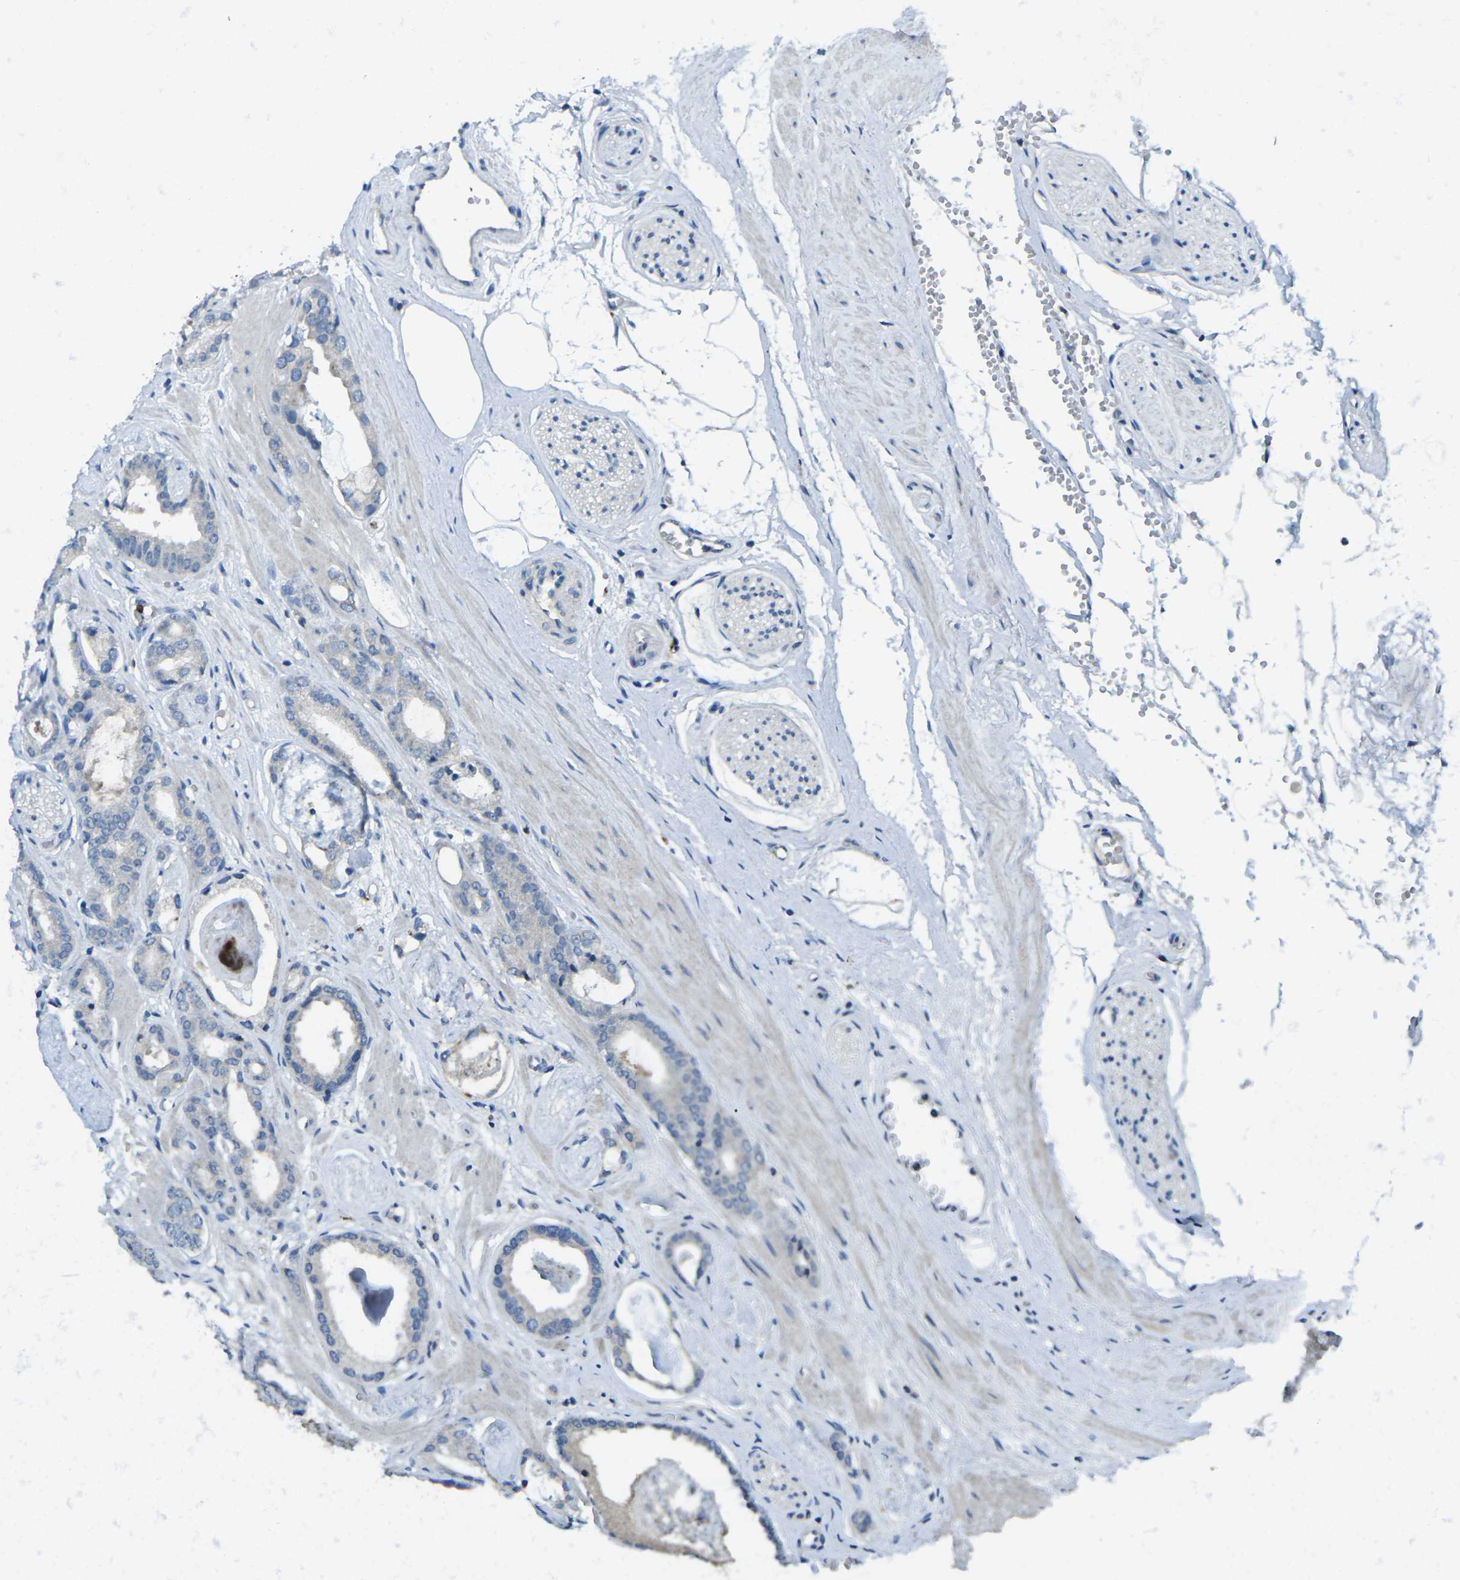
{"staining": {"intensity": "negative", "quantity": "none", "location": "none"}, "tissue": "prostate cancer", "cell_type": "Tumor cells", "image_type": "cancer", "snomed": [{"axis": "morphology", "description": "Adenocarcinoma, Low grade"}, {"axis": "topography", "description": "Prostate"}], "caption": "Tumor cells show no significant positivity in prostate low-grade adenocarcinoma. (Brightfield microscopy of DAB (3,3'-diaminobenzidine) immunohistochemistry (IHC) at high magnification).", "gene": "CD19", "patient": {"sex": "male", "age": 53}}